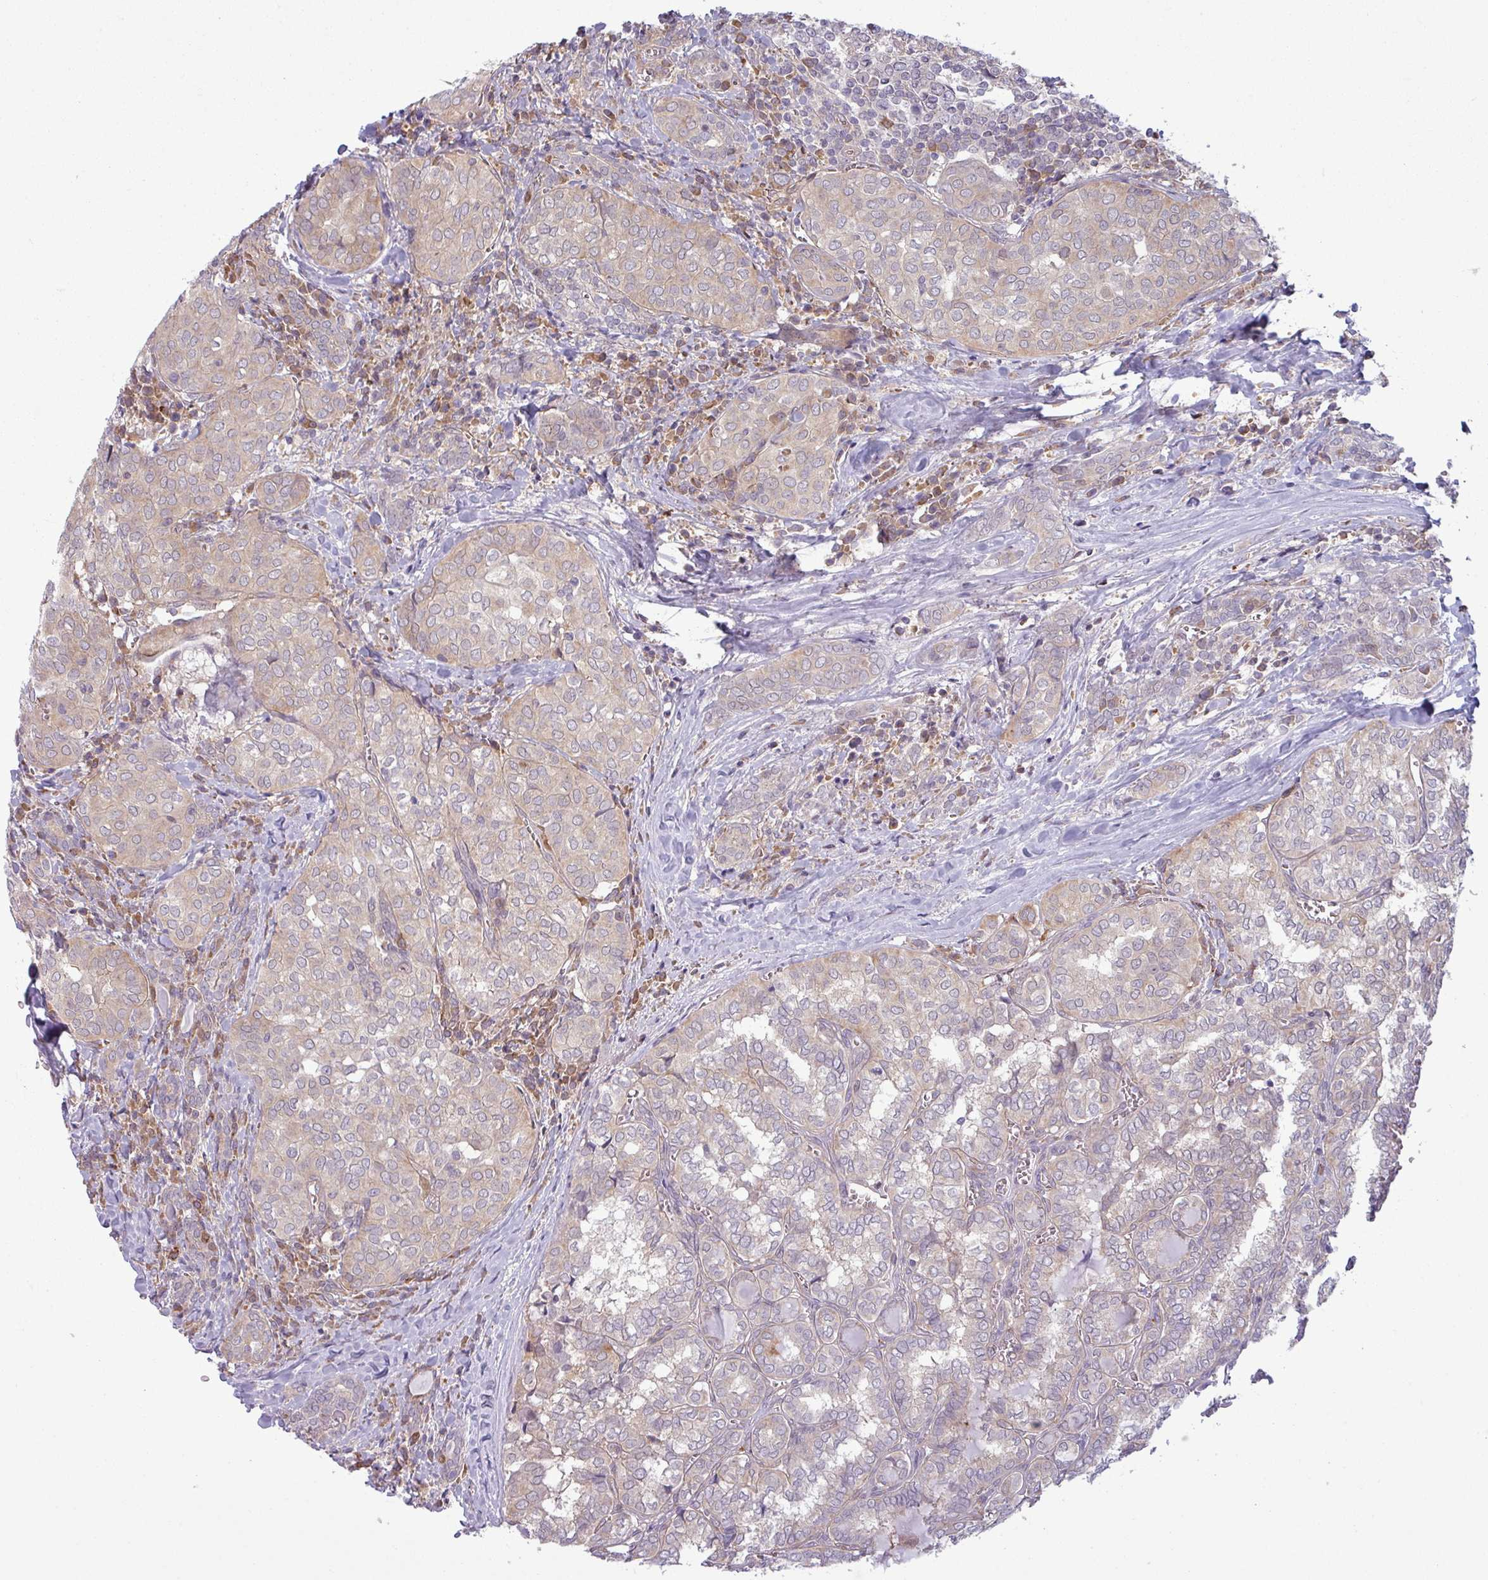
{"staining": {"intensity": "weak", "quantity": "<25%", "location": "cytoplasmic/membranous"}, "tissue": "thyroid cancer", "cell_type": "Tumor cells", "image_type": "cancer", "snomed": [{"axis": "morphology", "description": "Papillary adenocarcinoma, NOS"}, {"axis": "topography", "description": "Thyroid gland"}], "caption": "IHC photomicrograph of thyroid cancer (papillary adenocarcinoma) stained for a protein (brown), which shows no expression in tumor cells.", "gene": "CCDC144A", "patient": {"sex": "female", "age": 30}}